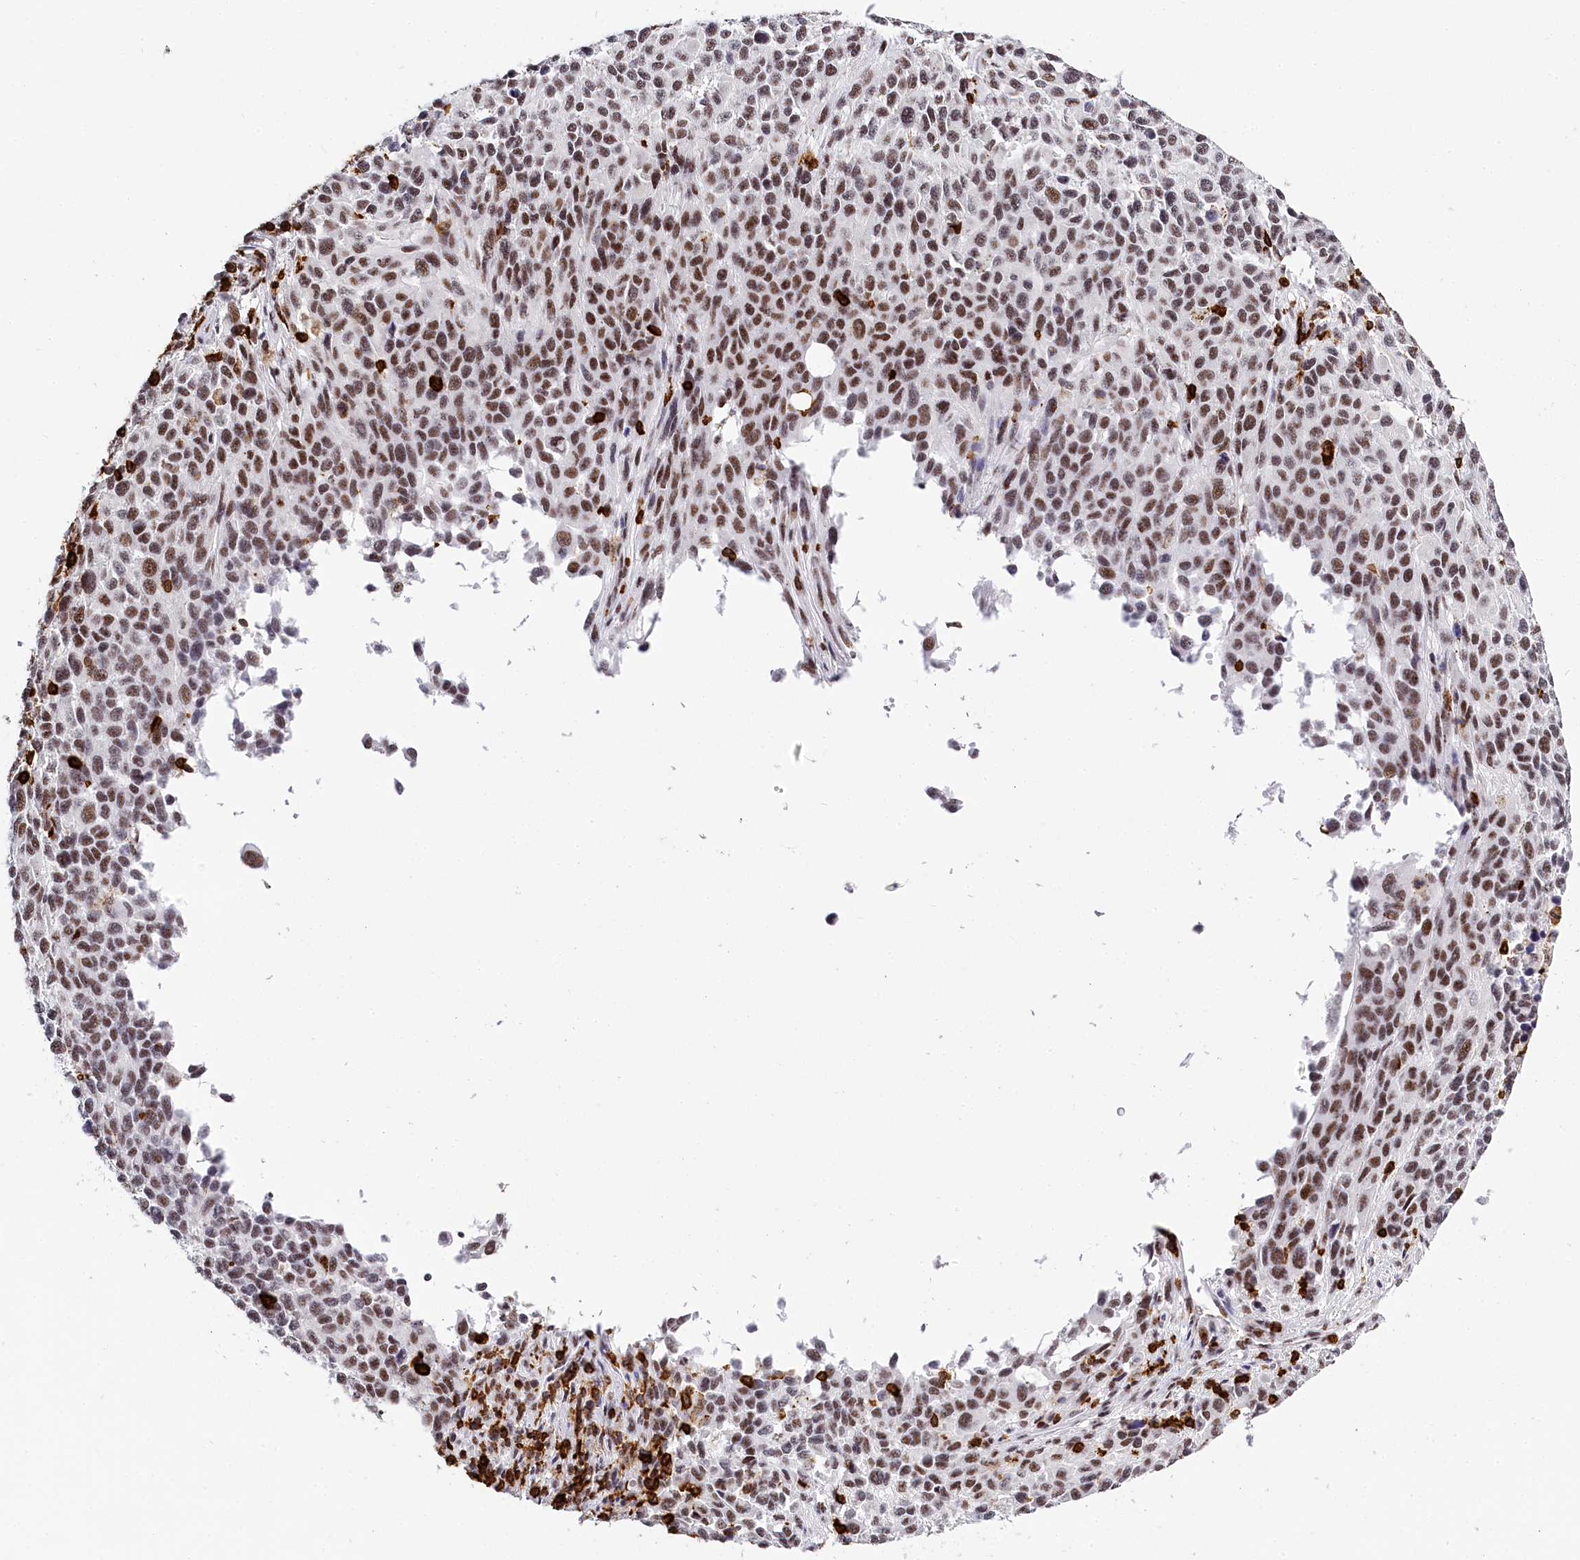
{"staining": {"intensity": "moderate", "quantity": "25%-75%", "location": "nuclear"}, "tissue": "melanoma", "cell_type": "Tumor cells", "image_type": "cancer", "snomed": [{"axis": "morphology", "description": "Malignant melanoma, Metastatic site"}, {"axis": "topography", "description": "Lymph node"}], "caption": "A high-resolution micrograph shows IHC staining of malignant melanoma (metastatic site), which exhibits moderate nuclear expression in approximately 25%-75% of tumor cells. Nuclei are stained in blue.", "gene": "BARD1", "patient": {"sex": "male", "age": 61}}